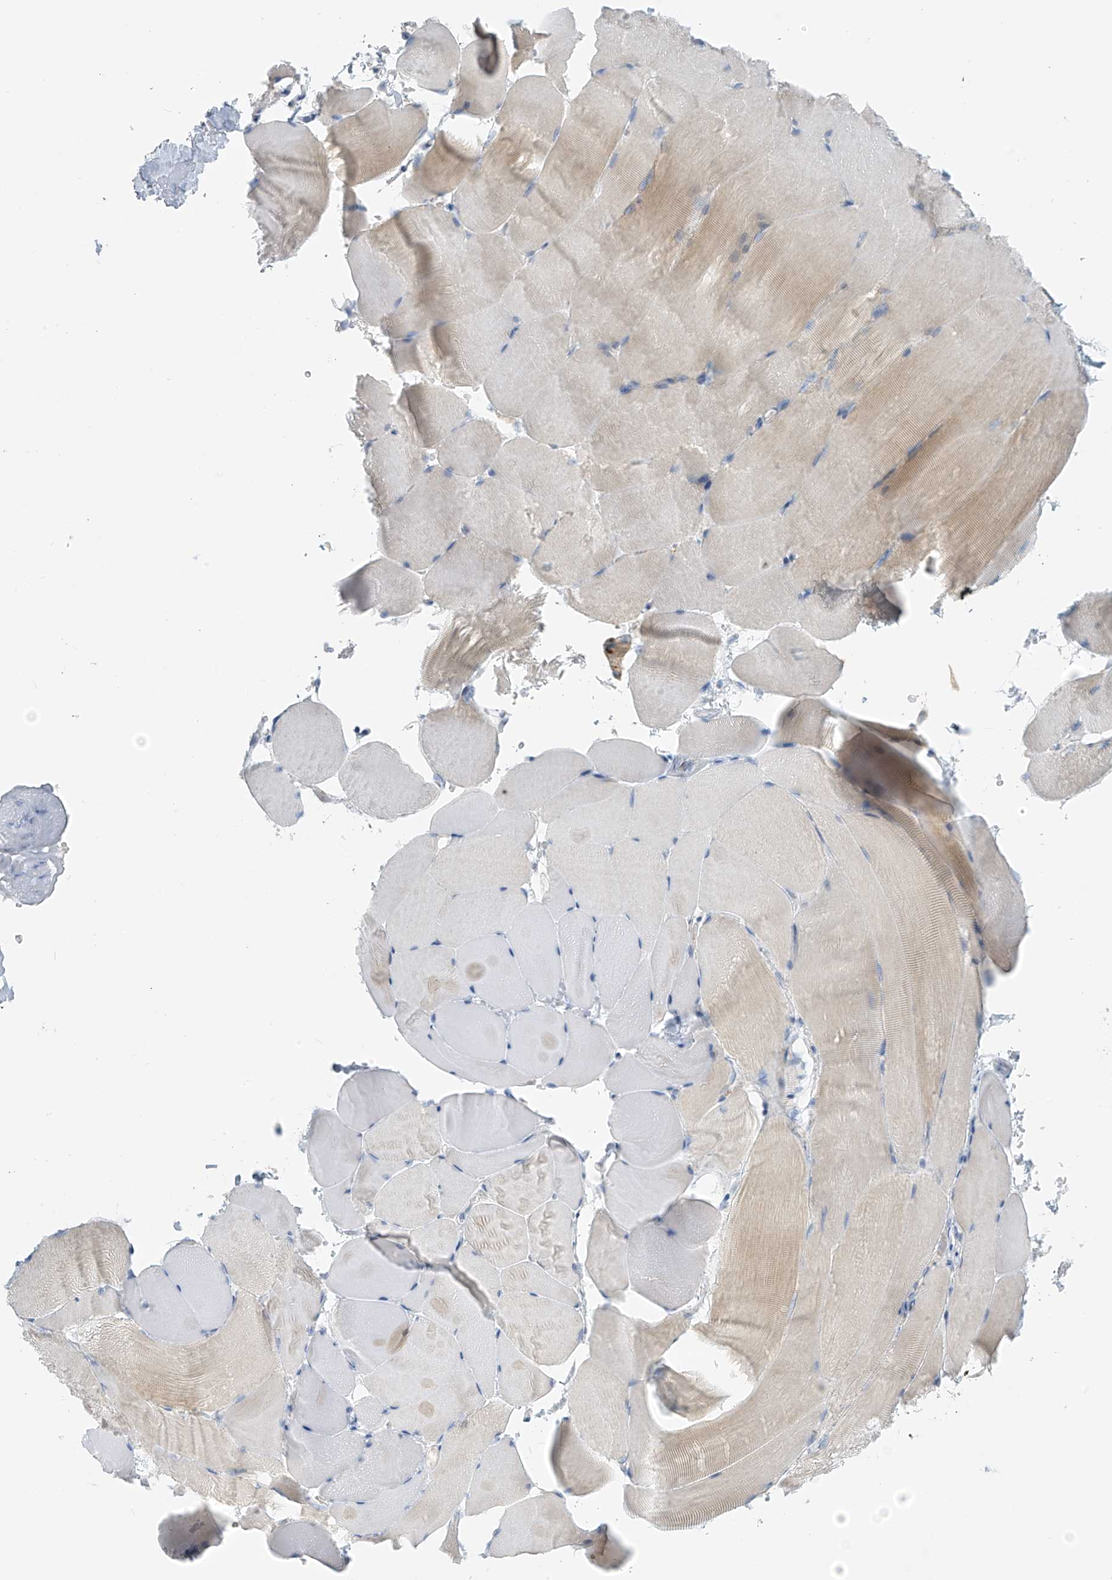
{"staining": {"intensity": "weak", "quantity": "<25%", "location": "cytoplasmic/membranous"}, "tissue": "skeletal muscle", "cell_type": "Myocytes", "image_type": "normal", "snomed": [{"axis": "morphology", "description": "Normal tissue, NOS"}, {"axis": "topography", "description": "Skeletal muscle"}, {"axis": "topography", "description": "Parathyroid gland"}], "caption": "The photomicrograph displays no staining of myocytes in unremarkable skeletal muscle.", "gene": "SLC6A12", "patient": {"sex": "female", "age": 37}}